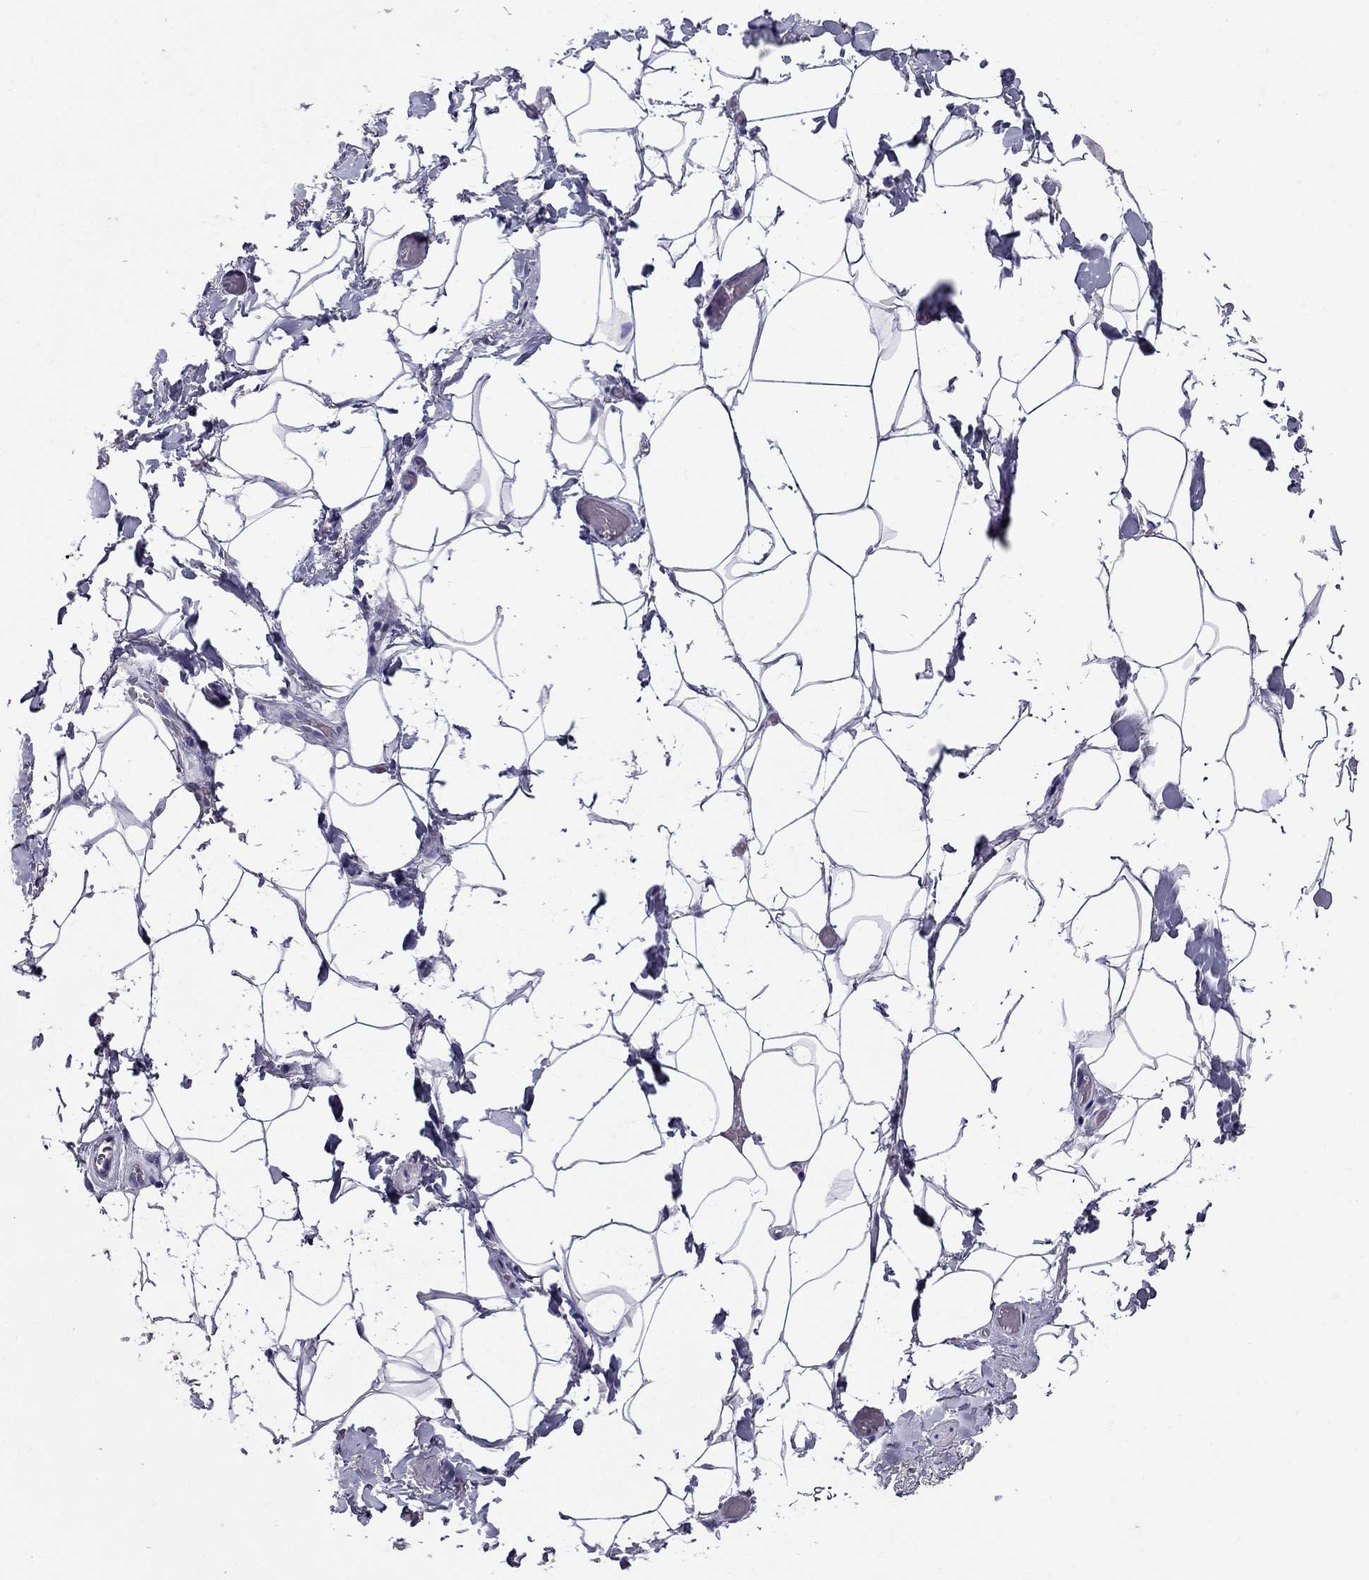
{"staining": {"intensity": "negative", "quantity": "none", "location": "none"}, "tissue": "adipose tissue", "cell_type": "Adipocytes", "image_type": "normal", "snomed": [{"axis": "morphology", "description": "Normal tissue, NOS"}, {"axis": "topography", "description": "Anal"}, {"axis": "topography", "description": "Peripheral nerve tissue"}], "caption": "DAB (3,3'-diaminobenzidine) immunohistochemical staining of normal adipose tissue shows no significant expression in adipocytes.", "gene": "OLFM4", "patient": {"sex": "male", "age": 53}}